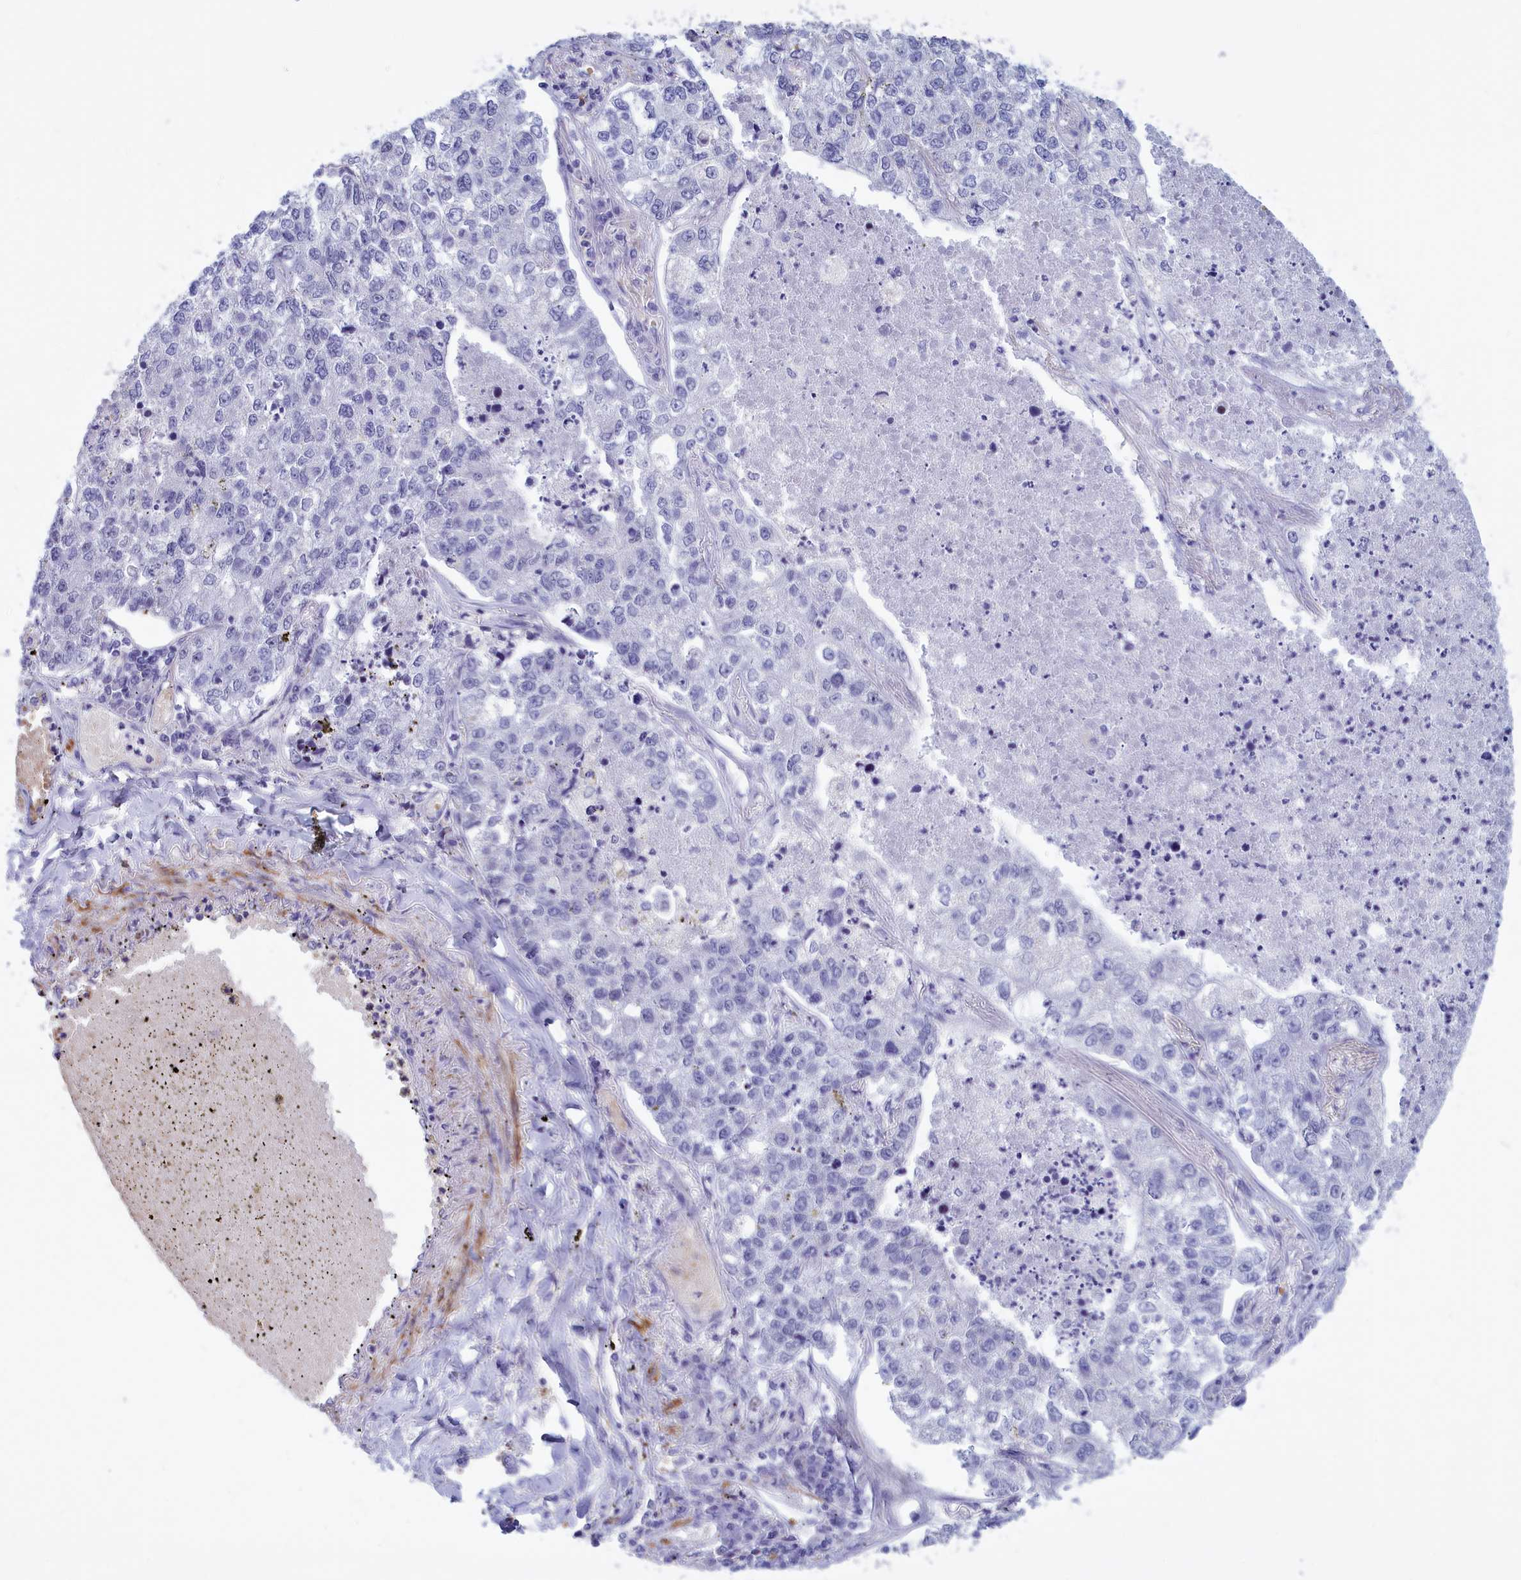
{"staining": {"intensity": "negative", "quantity": "none", "location": "none"}, "tissue": "lung cancer", "cell_type": "Tumor cells", "image_type": "cancer", "snomed": [{"axis": "morphology", "description": "Adenocarcinoma, NOS"}, {"axis": "topography", "description": "Lung"}], "caption": "The immunohistochemistry (IHC) histopathology image has no significant positivity in tumor cells of adenocarcinoma (lung) tissue. (Stains: DAB (3,3'-diaminobenzidine) IHC with hematoxylin counter stain, Microscopy: brightfield microscopy at high magnification).", "gene": "GAPDHS", "patient": {"sex": "male", "age": 49}}